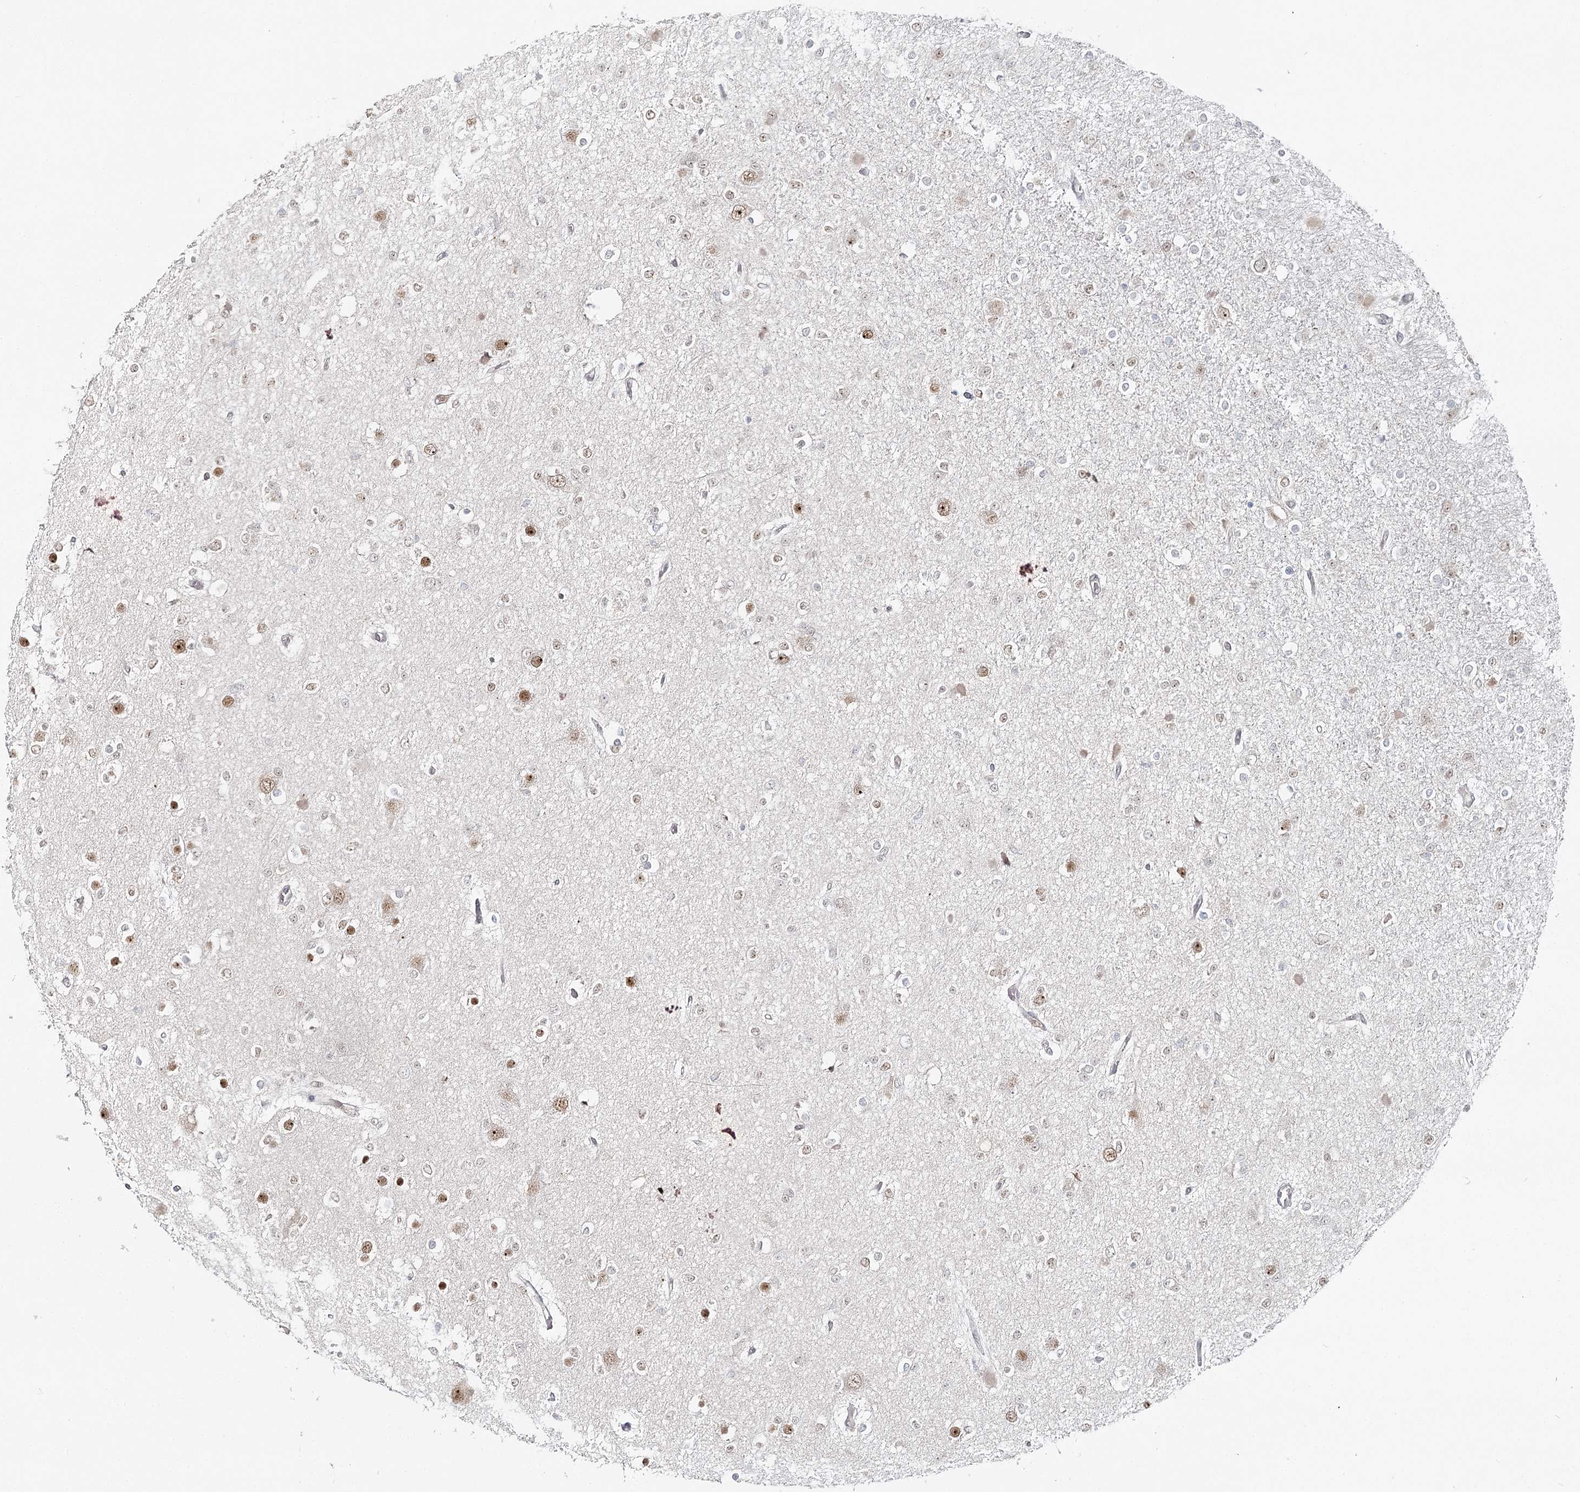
{"staining": {"intensity": "weak", "quantity": "<25%", "location": "nuclear"}, "tissue": "glioma", "cell_type": "Tumor cells", "image_type": "cancer", "snomed": [{"axis": "morphology", "description": "Glioma, malignant, Low grade"}, {"axis": "topography", "description": "Brain"}], "caption": "Immunohistochemical staining of glioma shows no significant positivity in tumor cells. (Immunohistochemistry (ihc), brightfield microscopy, high magnification).", "gene": "FAM120B", "patient": {"sex": "female", "age": 22}}